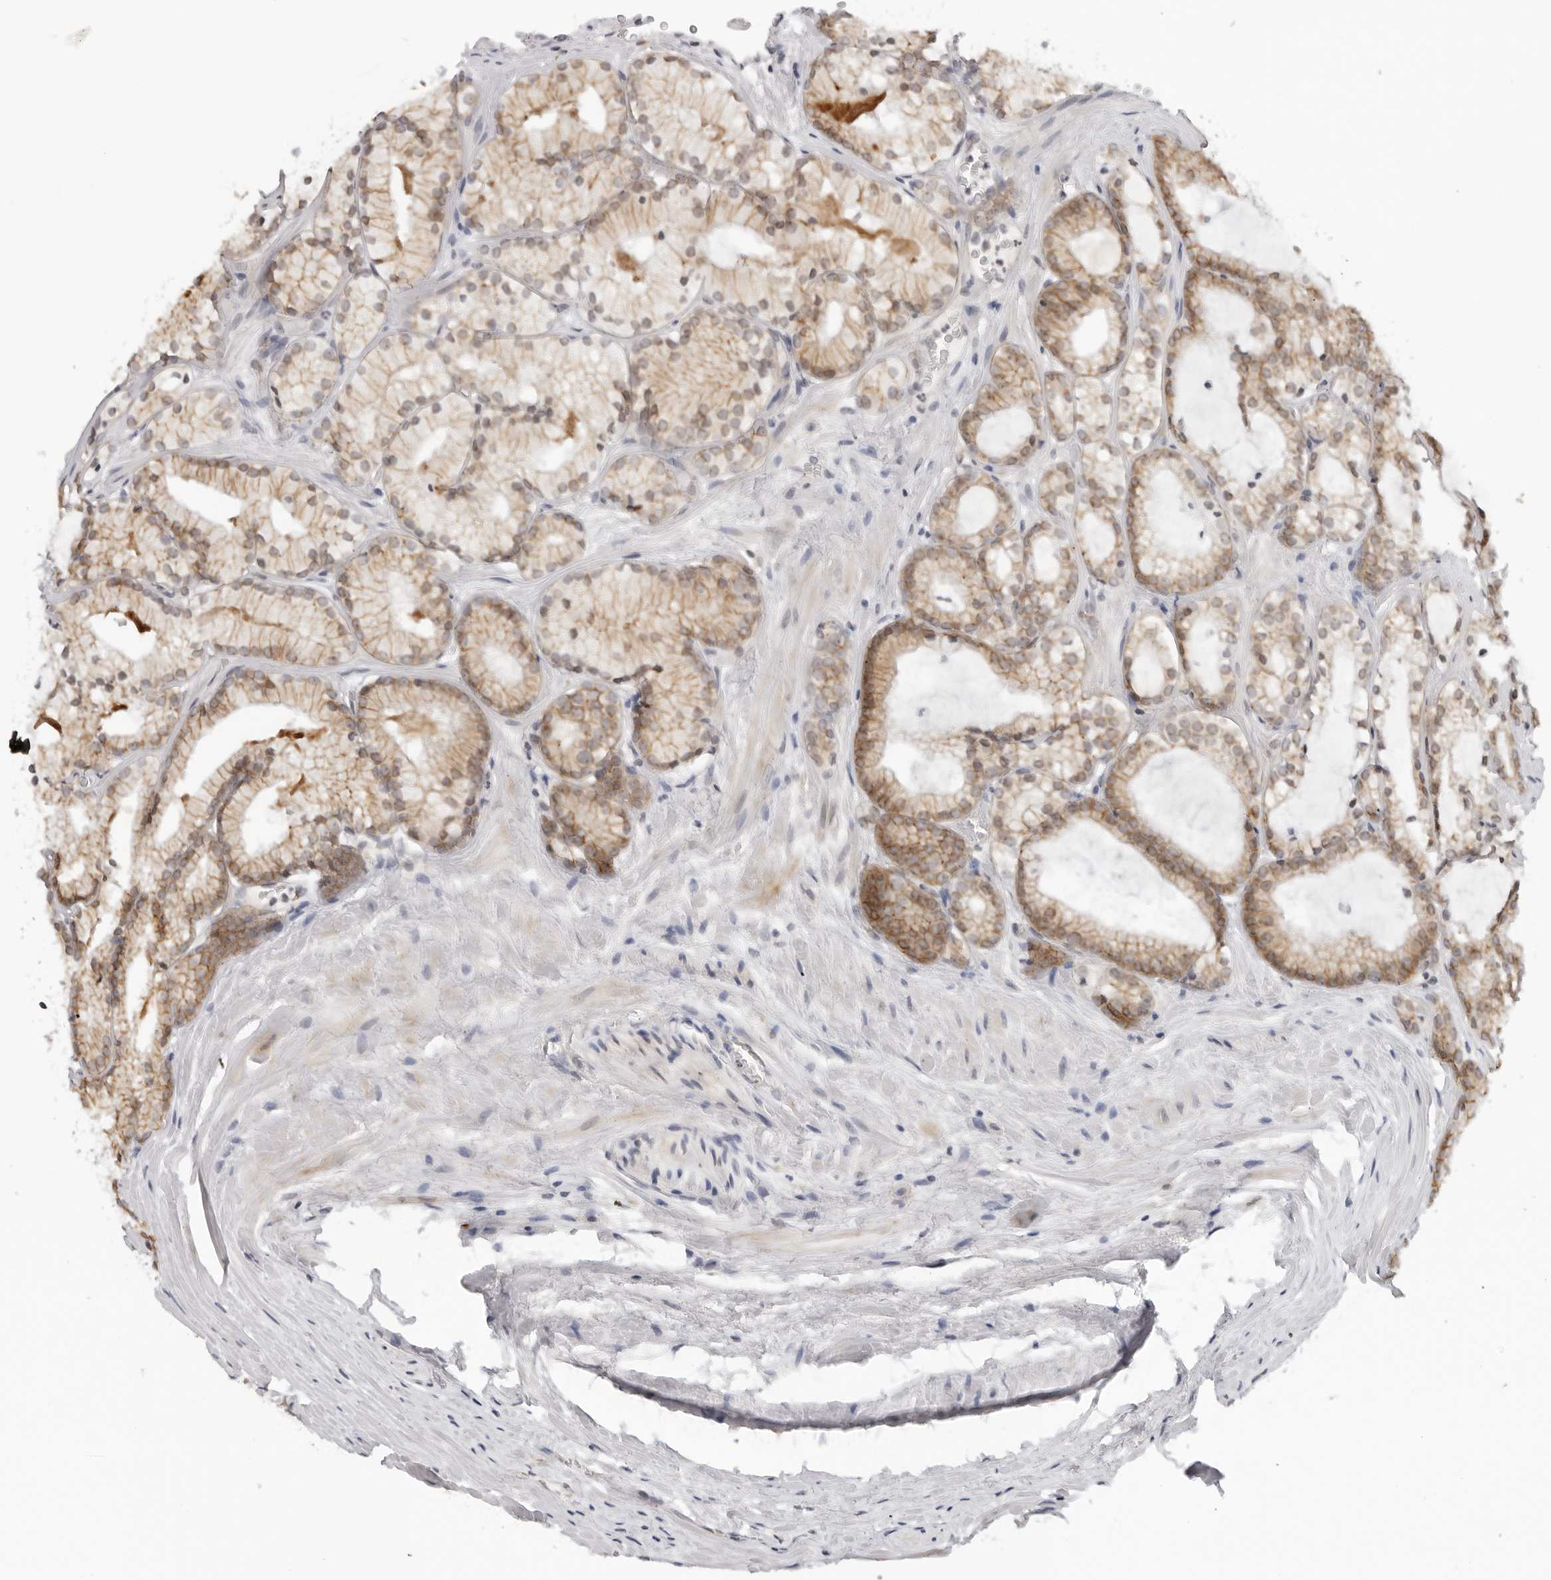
{"staining": {"intensity": "moderate", "quantity": ">75%", "location": "cytoplasmic/membranous"}, "tissue": "prostate cancer", "cell_type": "Tumor cells", "image_type": "cancer", "snomed": [{"axis": "morphology", "description": "Adenocarcinoma, Low grade"}, {"axis": "topography", "description": "Prostate"}], "caption": "Low-grade adenocarcinoma (prostate) stained with DAB IHC demonstrates medium levels of moderate cytoplasmic/membranous staining in approximately >75% of tumor cells.", "gene": "TRAPPC3", "patient": {"sex": "male", "age": 72}}